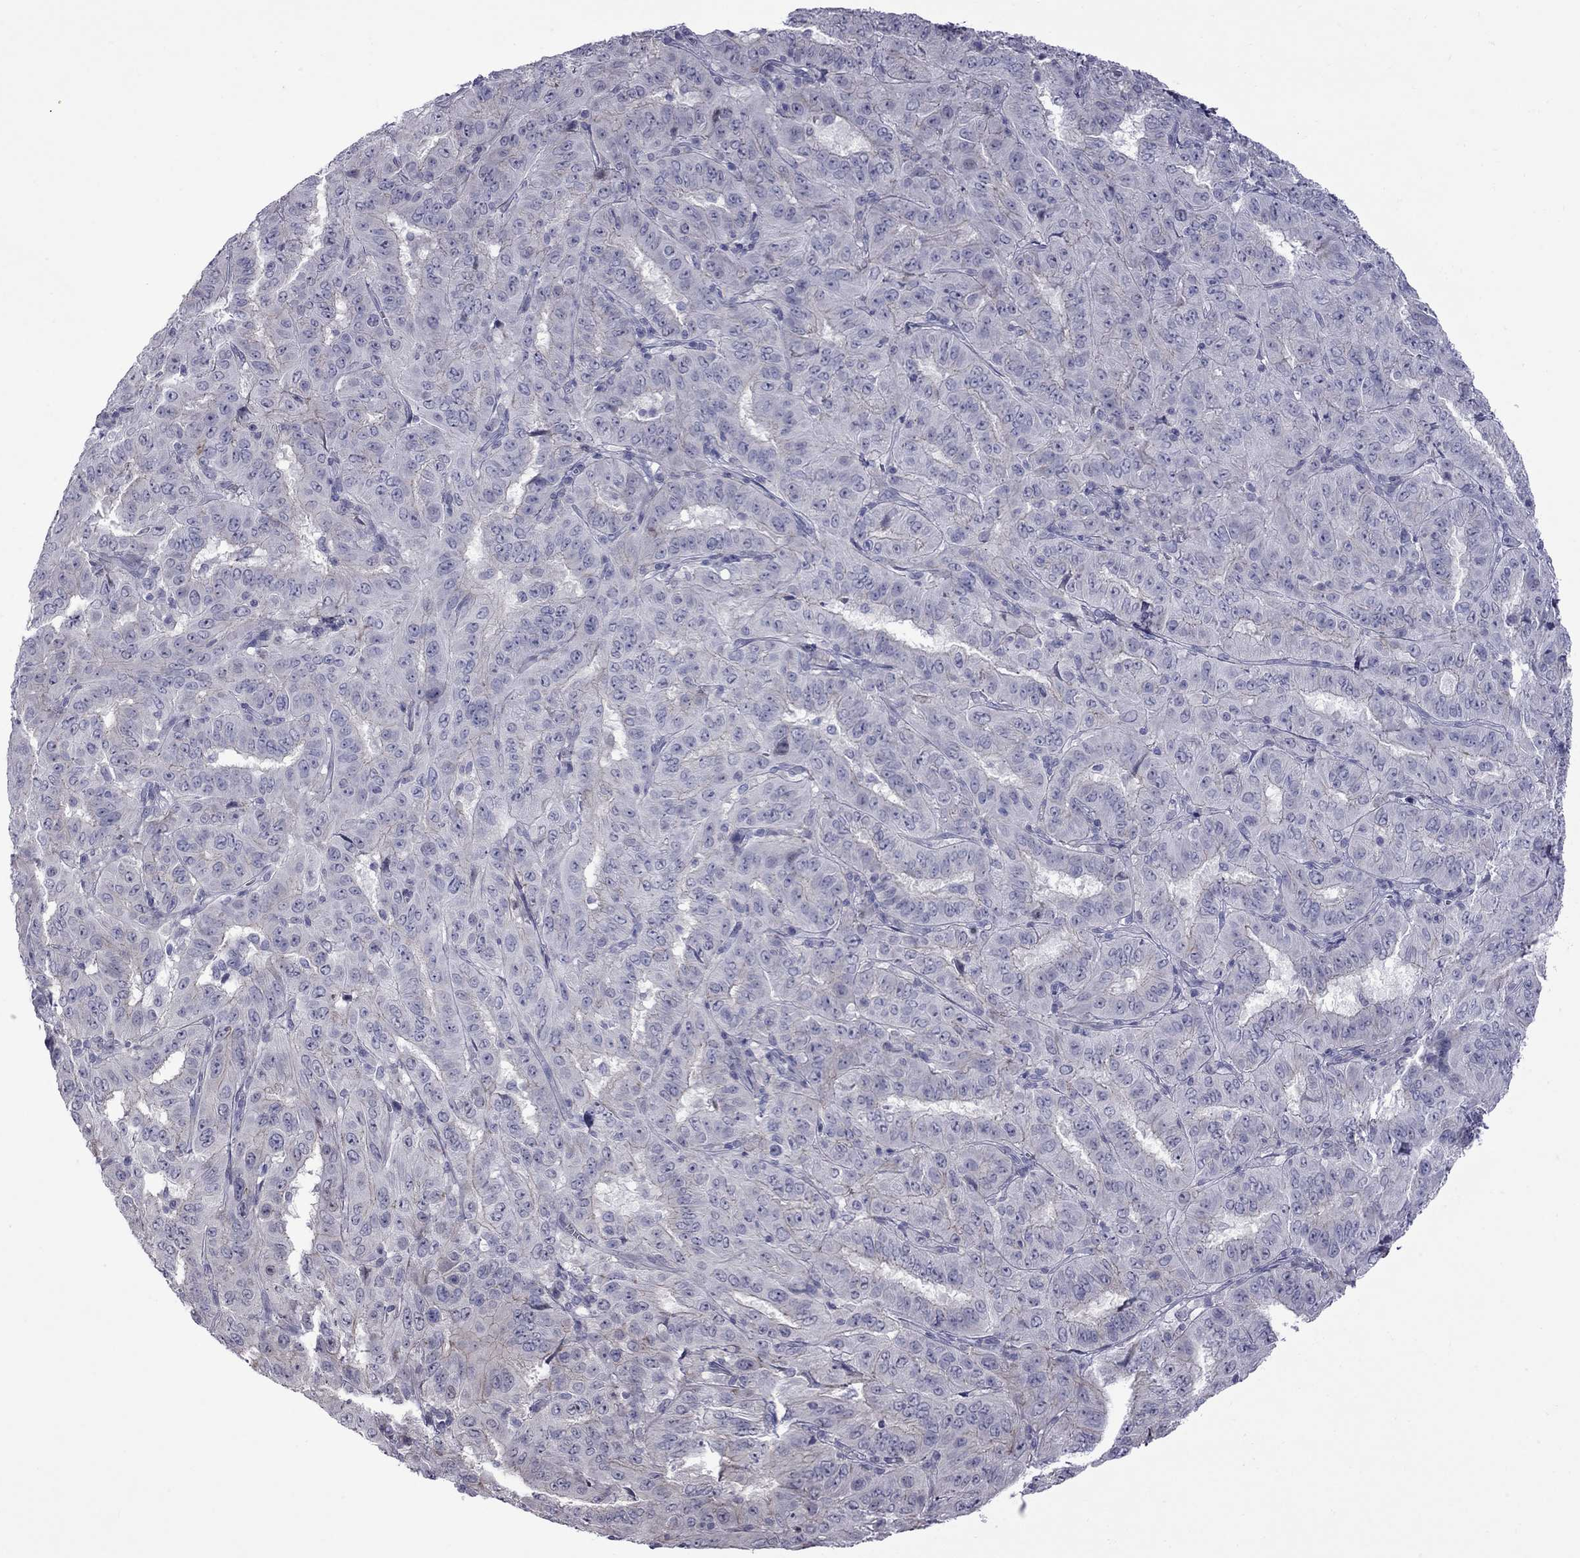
{"staining": {"intensity": "negative", "quantity": "none", "location": "none"}, "tissue": "pancreatic cancer", "cell_type": "Tumor cells", "image_type": "cancer", "snomed": [{"axis": "morphology", "description": "Adenocarcinoma, NOS"}, {"axis": "topography", "description": "Pancreas"}], "caption": "A histopathology image of adenocarcinoma (pancreatic) stained for a protein displays no brown staining in tumor cells.", "gene": "NRARP", "patient": {"sex": "male", "age": 63}}